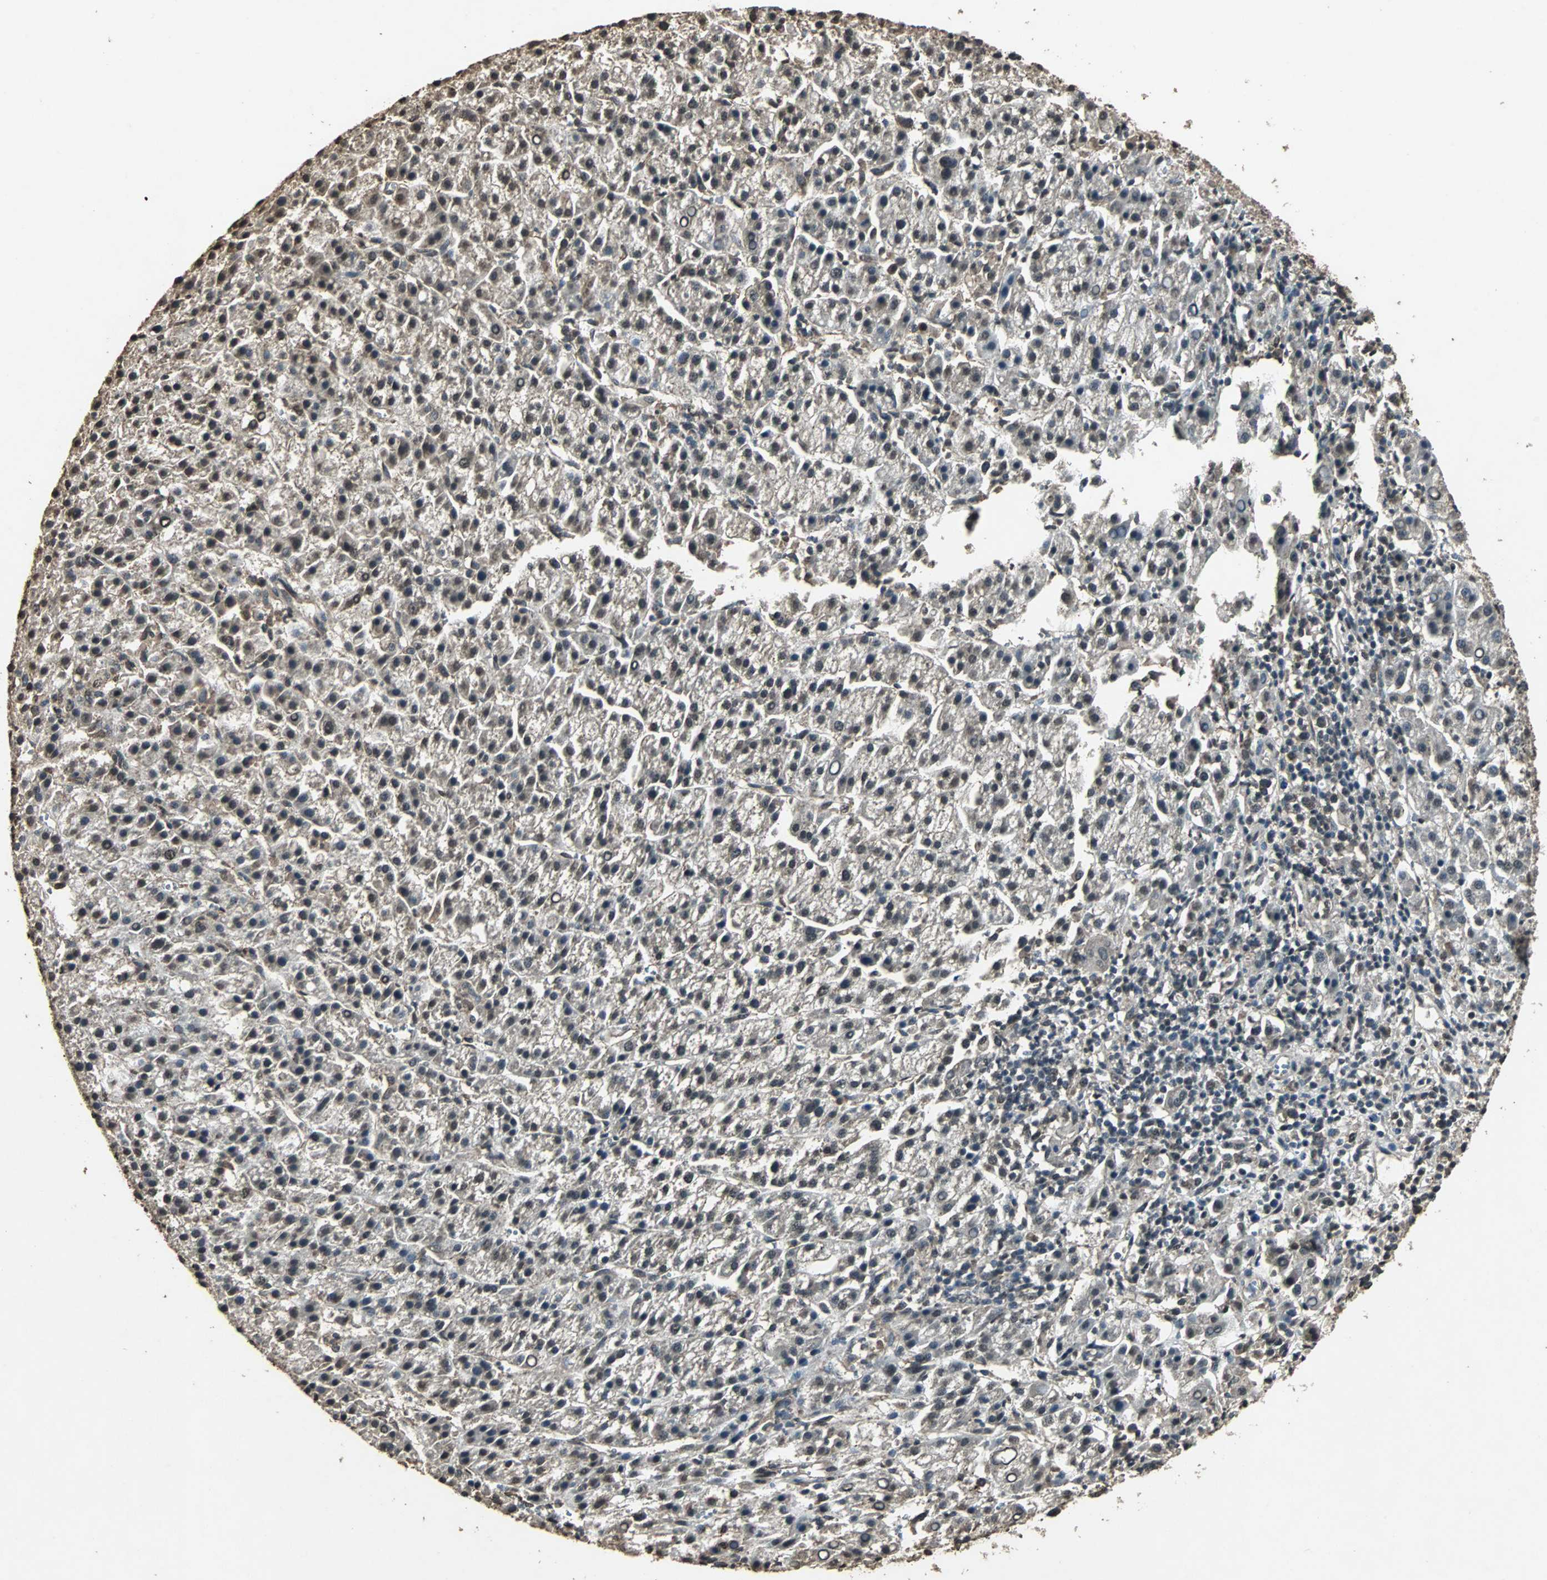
{"staining": {"intensity": "moderate", "quantity": "25%-75%", "location": "cytoplasmic/membranous,nuclear"}, "tissue": "liver cancer", "cell_type": "Tumor cells", "image_type": "cancer", "snomed": [{"axis": "morphology", "description": "Carcinoma, Hepatocellular, NOS"}, {"axis": "topography", "description": "Liver"}], "caption": "Human liver cancer (hepatocellular carcinoma) stained with a protein marker demonstrates moderate staining in tumor cells.", "gene": "PPP1R13B", "patient": {"sex": "female", "age": 58}}